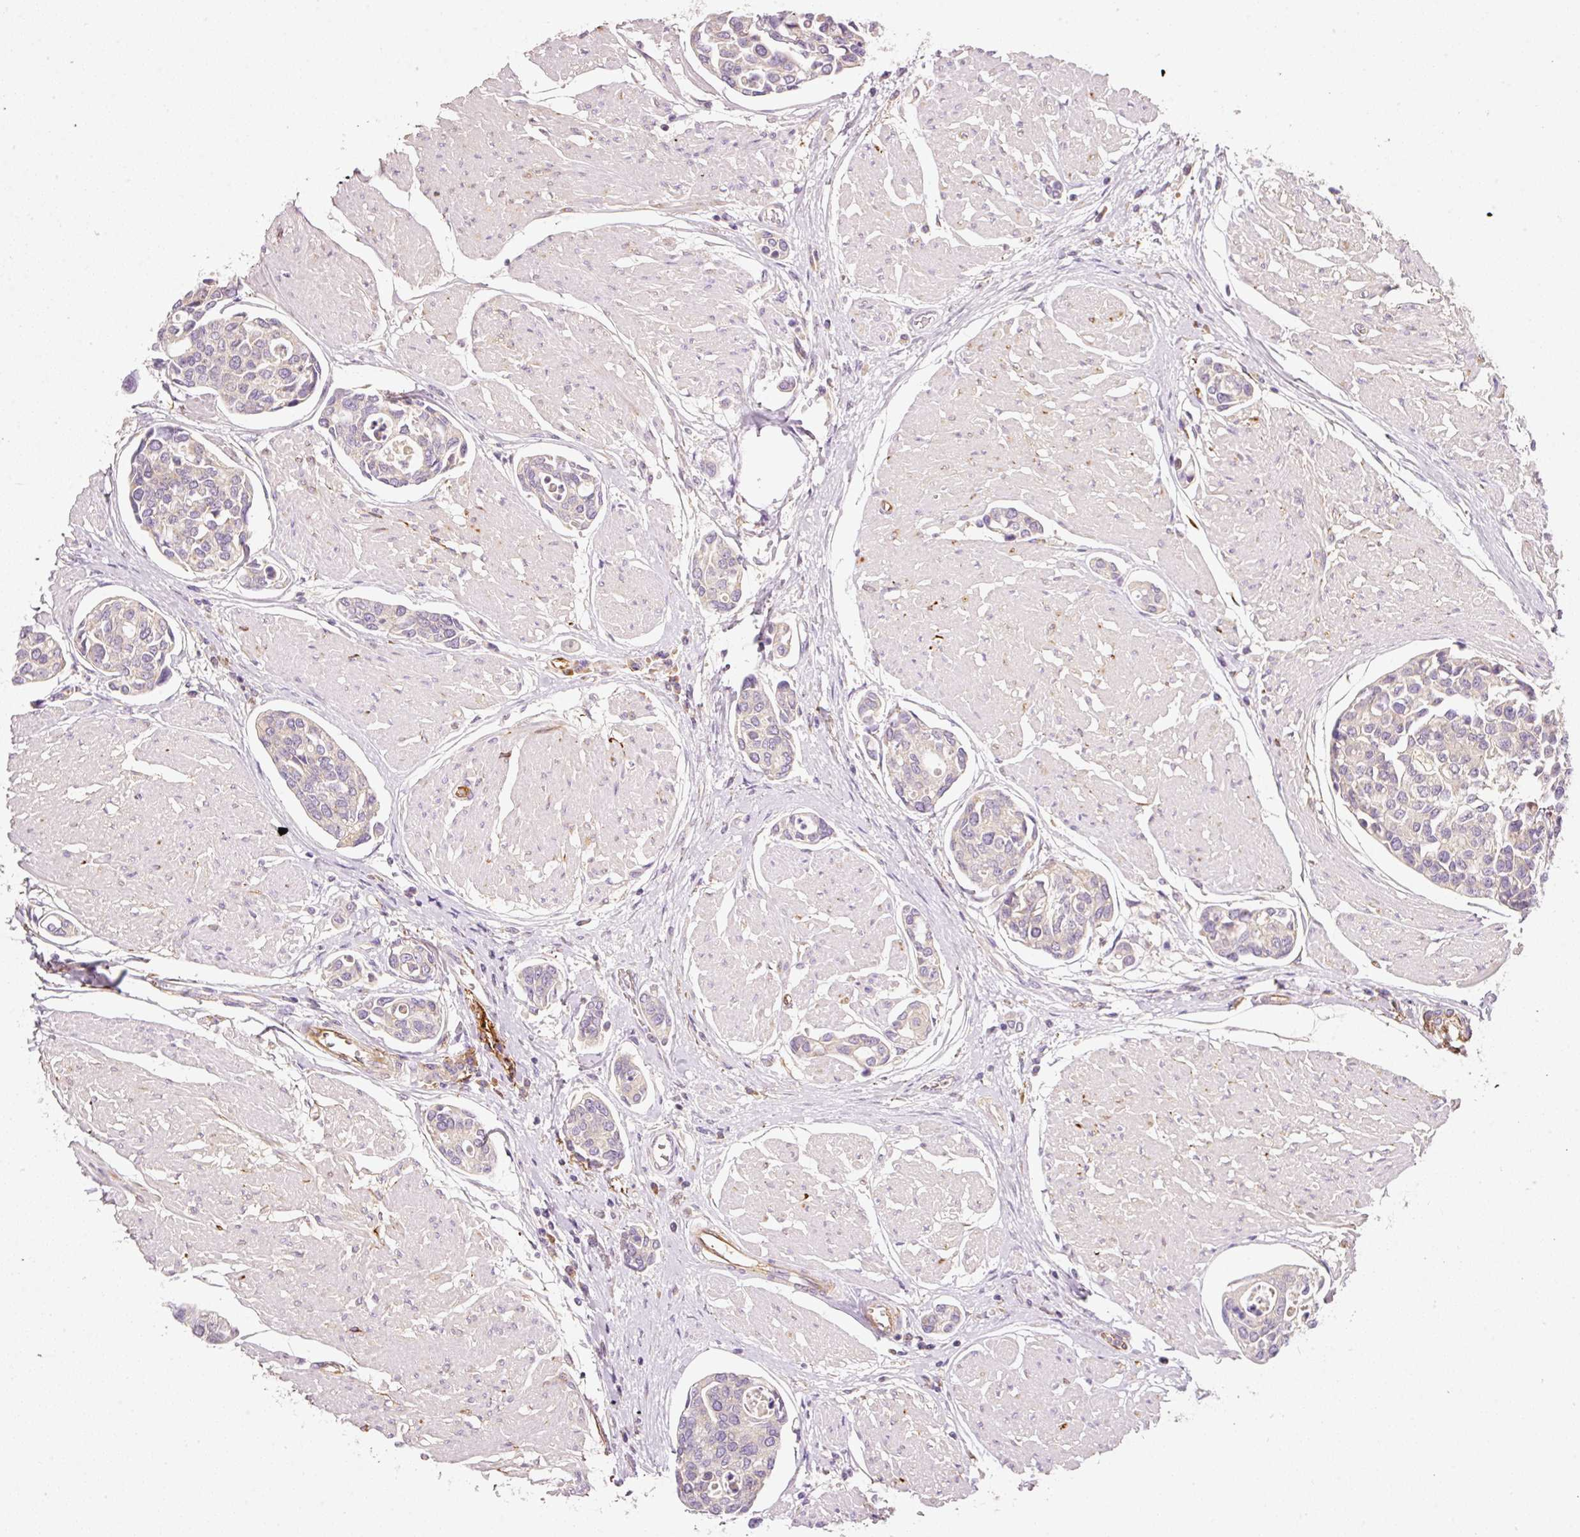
{"staining": {"intensity": "negative", "quantity": "none", "location": "none"}, "tissue": "urothelial cancer", "cell_type": "Tumor cells", "image_type": "cancer", "snomed": [{"axis": "morphology", "description": "Urothelial carcinoma, High grade"}, {"axis": "topography", "description": "Urinary bladder"}], "caption": "Immunohistochemistry (IHC) of urothelial carcinoma (high-grade) displays no staining in tumor cells.", "gene": "RNF167", "patient": {"sex": "male", "age": 78}}